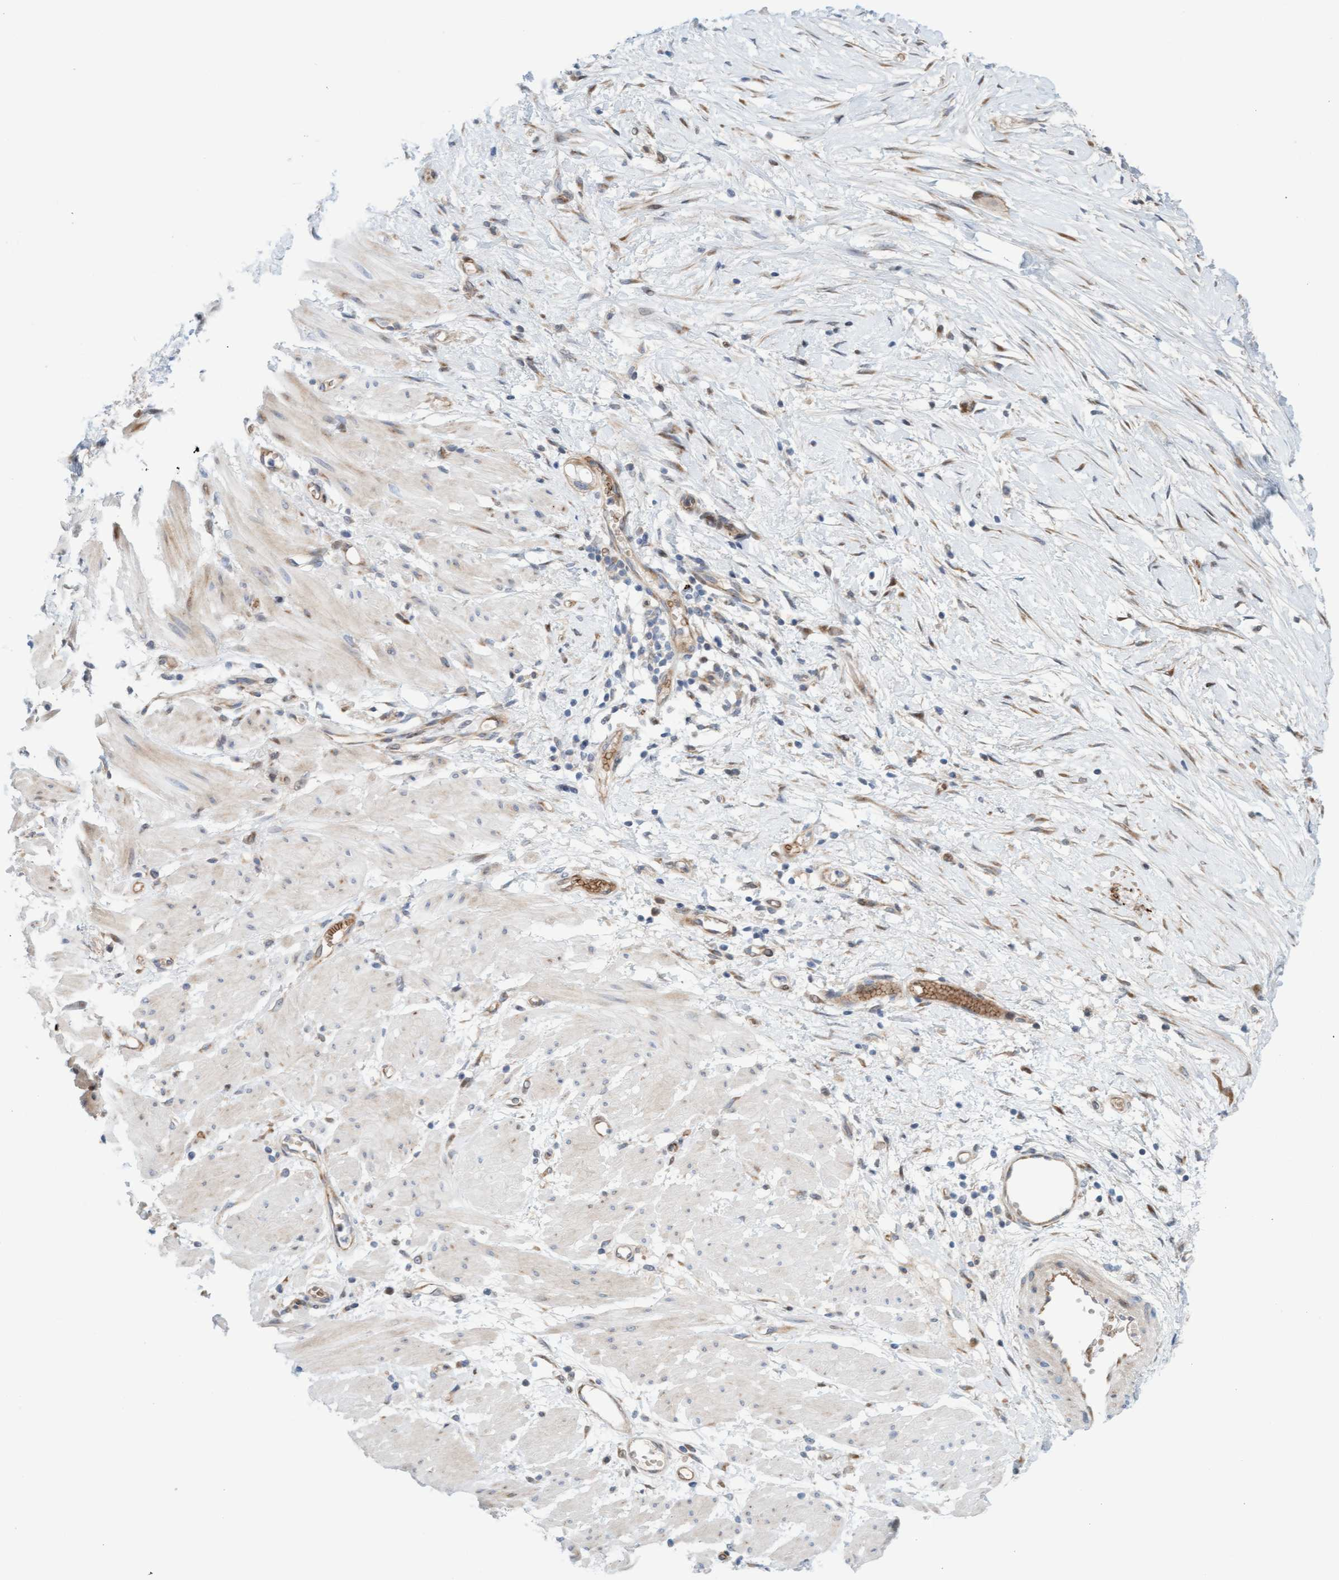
{"staining": {"intensity": "weak", "quantity": "<25%", "location": "cytoplasmic/membranous"}, "tissue": "stomach cancer", "cell_type": "Tumor cells", "image_type": "cancer", "snomed": [{"axis": "morphology", "description": "Adenocarcinoma, NOS"}, {"axis": "topography", "description": "Stomach"}, {"axis": "topography", "description": "Stomach, lower"}], "caption": "Tumor cells are negative for protein expression in human stomach cancer (adenocarcinoma).", "gene": "EIF4EBP1", "patient": {"sex": "female", "age": 48}}